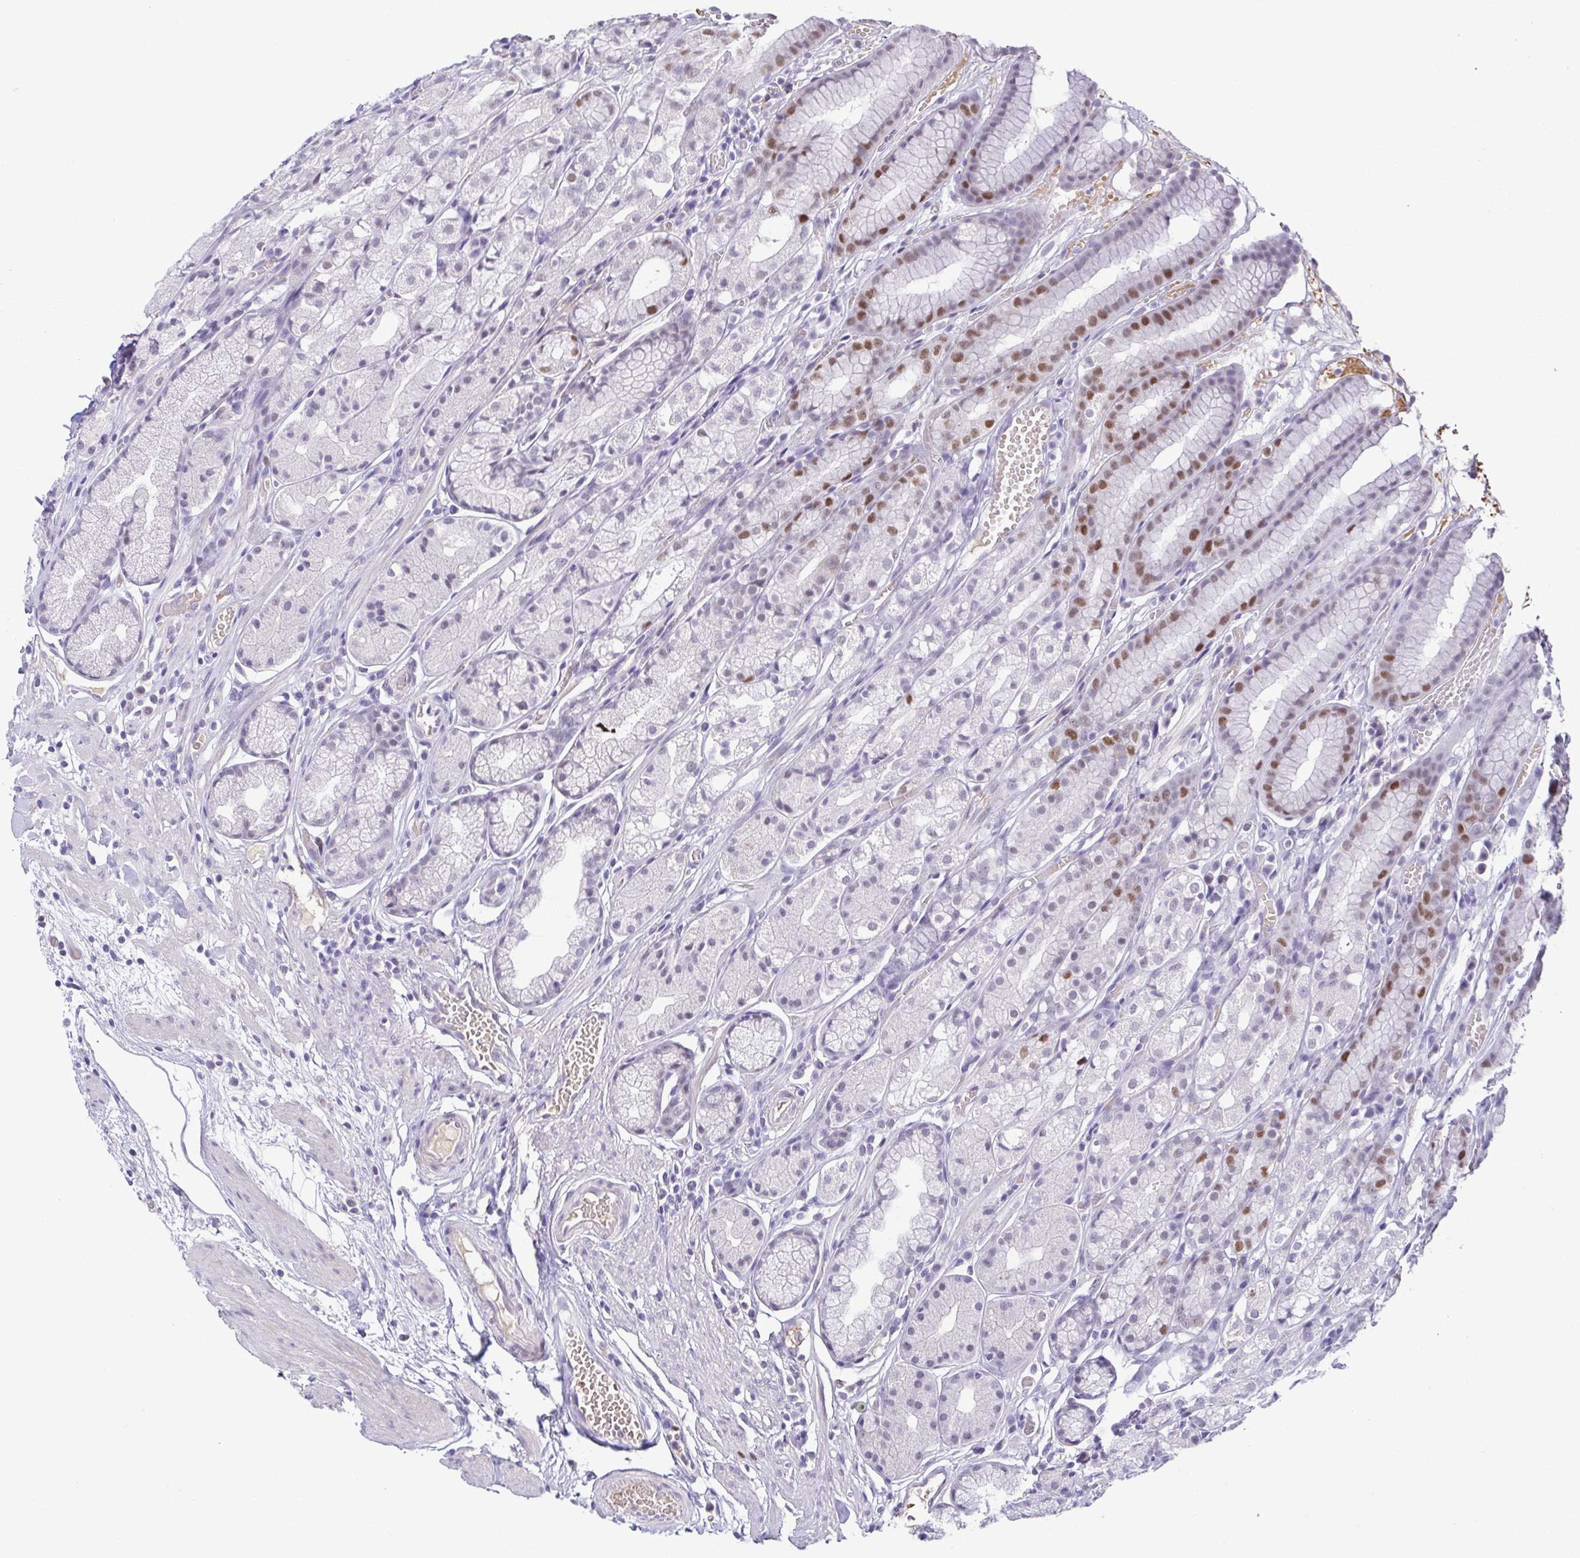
{"staining": {"intensity": "moderate", "quantity": "<25%", "location": "nuclear"}, "tissue": "stomach", "cell_type": "Glandular cells", "image_type": "normal", "snomed": [{"axis": "morphology", "description": "Normal tissue, NOS"}, {"axis": "topography", "description": "Smooth muscle"}, {"axis": "topography", "description": "Stomach"}], "caption": "Stomach stained for a protein (brown) exhibits moderate nuclear positive staining in approximately <25% of glandular cells.", "gene": "TIPIN", "patient": {"sex": "male", "age": 70}}